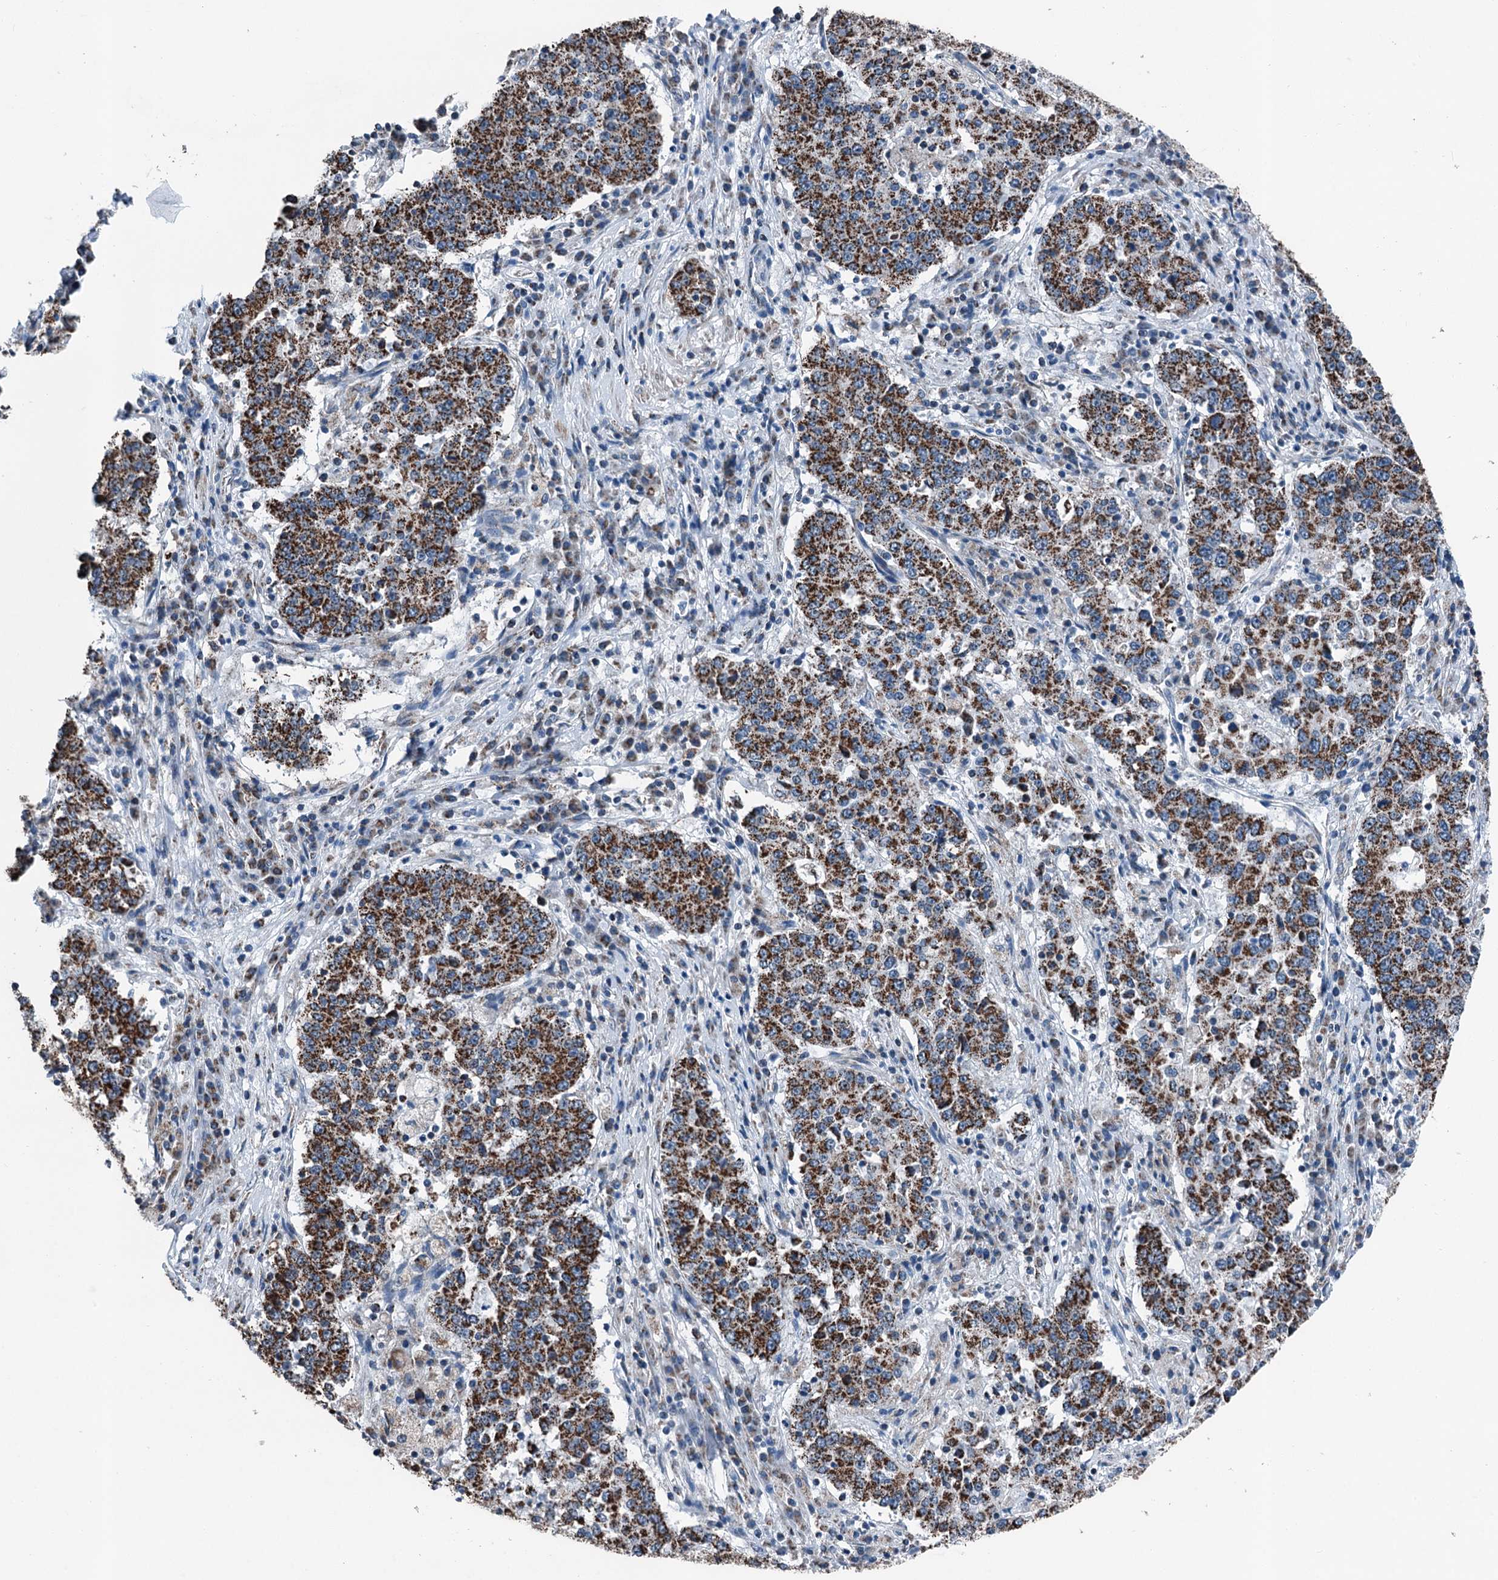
{"staining": {"intensity": "strong", "quantity": ">75%", "location": "cytoplasmic/membranous"}, "tissue": "stomach cancer", "cell_type": "Tumor cells", "image_type": "cancer", "snomed": [{"axis": "morphology", "description": "Adenocarcinoma, NOS"}, {"axis": "topography", "description": "Stomach"}], "caption": "Immunohistochemical staining of human adenocarcinoma (stomach) shows strong cytoplasmic/membranous protein expression in approximately >75% of tumor cells.", "gene": "TRPT1", "patient": {"sex": "male", "age": 59}}